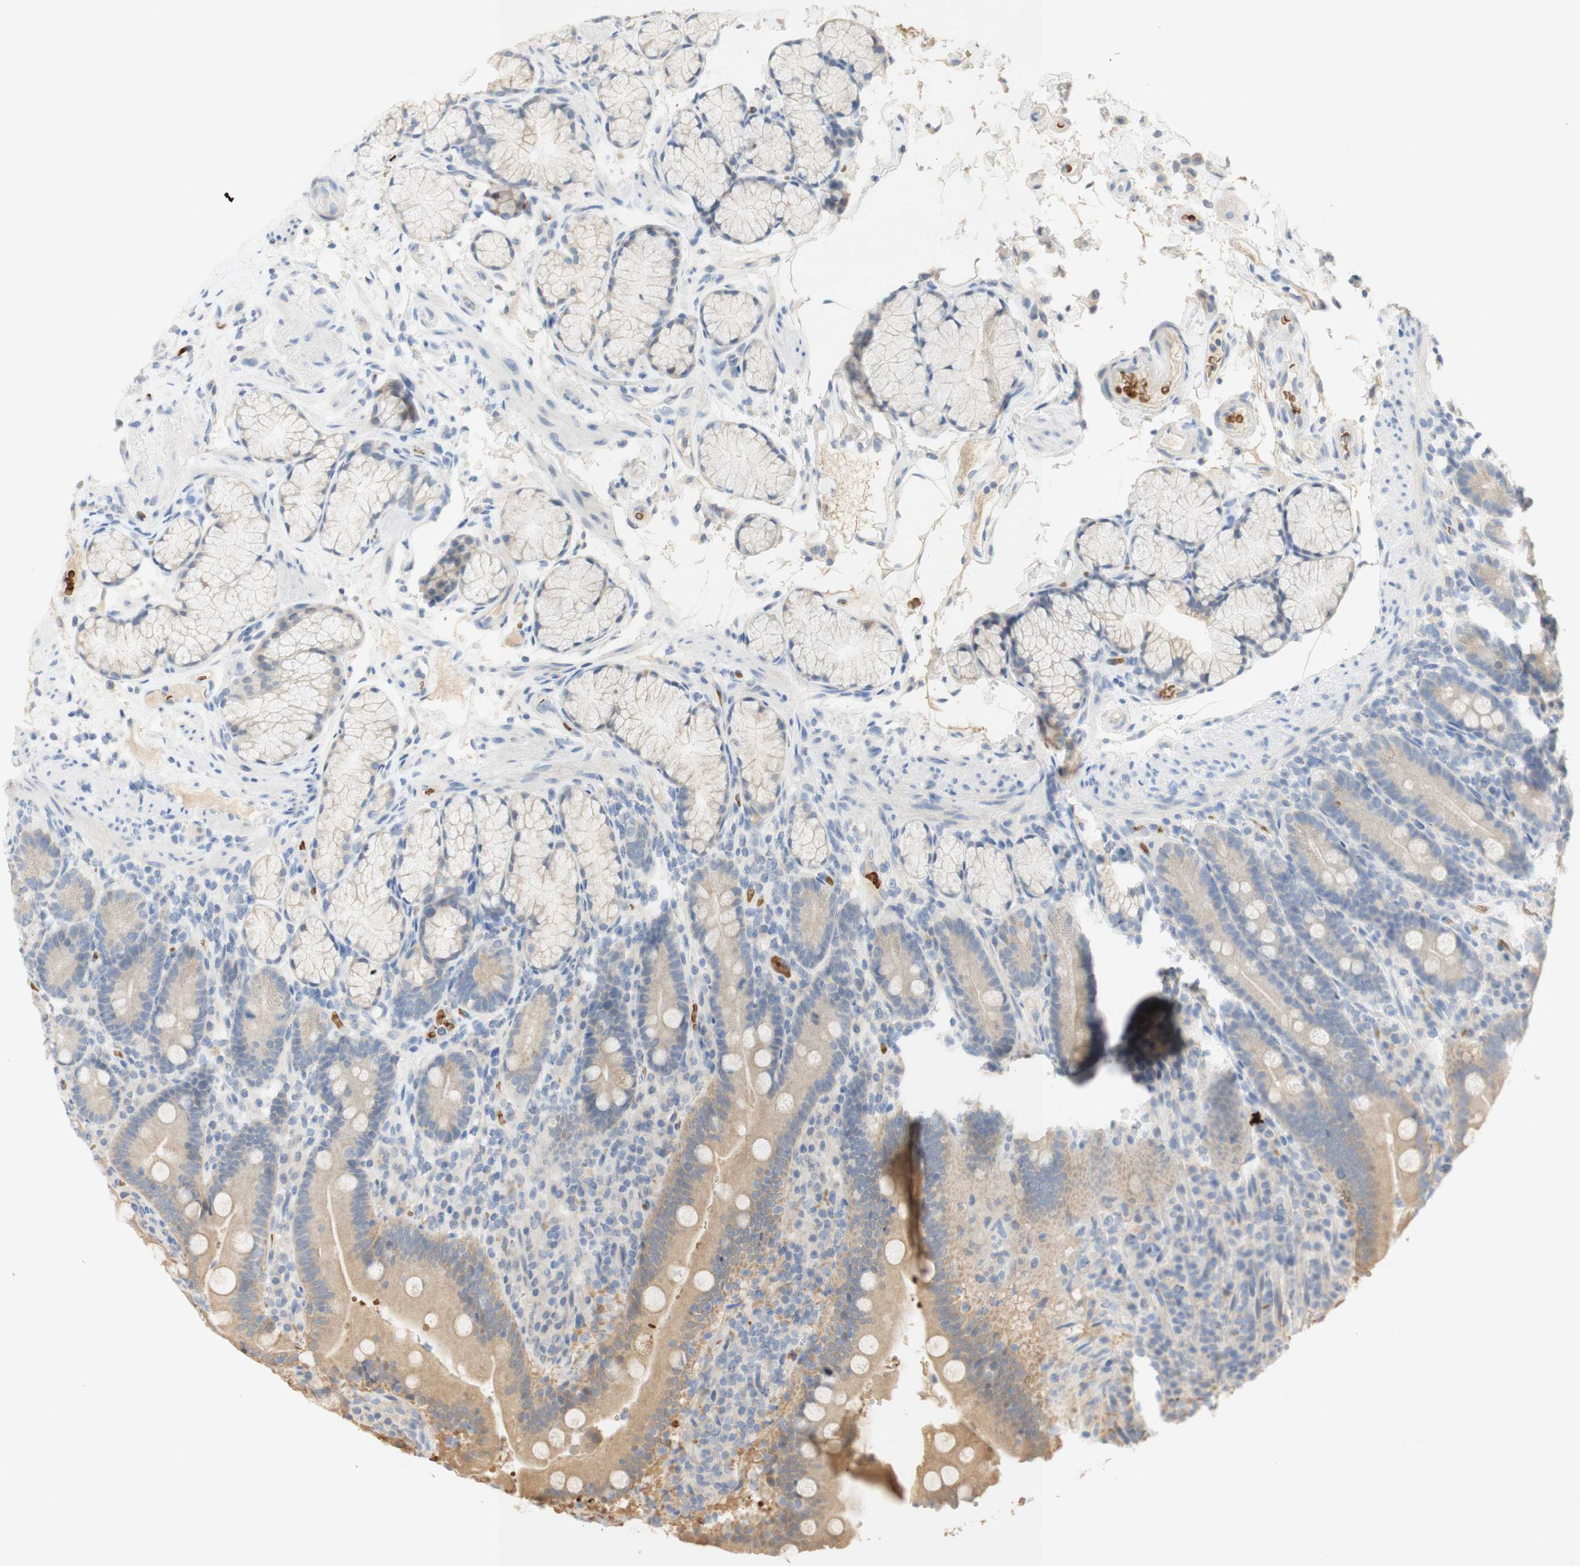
{"staining": {"intensity": "weak", "quantity": "25%-75%", "location": "cytoplasmic/membranous"}, "tissue": "duodenum", "cell_type": "Glandular cells", "image_type": "normal", "snomed": [{"axis": "morphology", "description": "Normal tissue, NOS"}, {"axis": "topography", "description": "Small intestine, NOS"}], "caption": "Immunohistochemistry histopathology image of benign duodenum: human duodenum stained using IHC displays low levels of weak protein expression localized specifically in the cytoplasmic/membranous of glandular cells, appearing as a cytoplasmic/membranous brown color.", "gene": "EPO", "patient": {"sex": "female", "age": 71}}